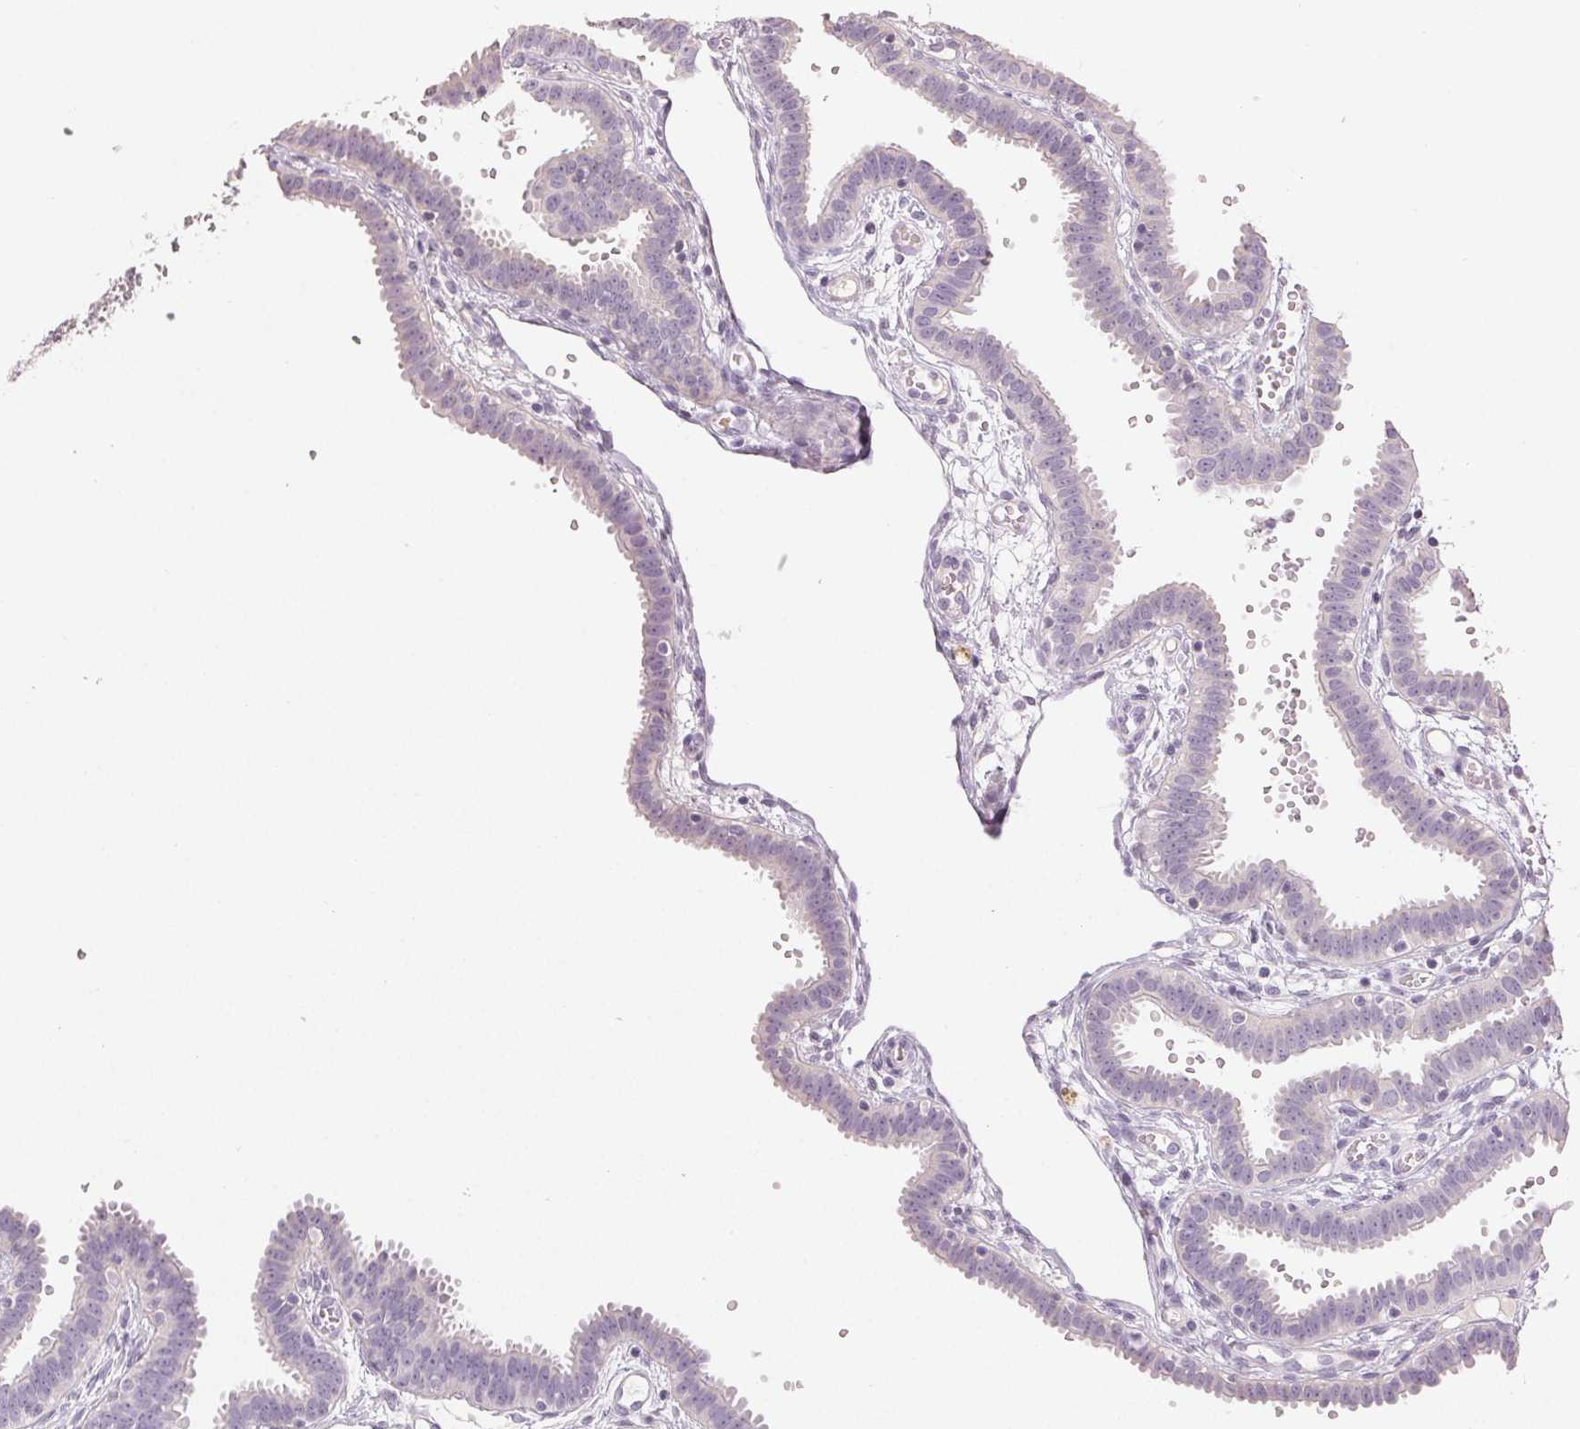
{"staining": {"intensity": "negative", "quantity": "none", "location": "none"}, "tissue": "fallopian tube", "cell_type": "Glandular cells", "image_type": "normal", "snomed": [{"axis": "morphology", "description": "Normal tissue, NOS"}, {"axis": "topography", "description": "Fallopian tube"}], "caption": "Immunohistochemistry (IHC) of unremarkable human fallopian tube shows no staining in glandular cells. (DAB (3,3'-diaminobenzidine) immunohistochemistry, high magnification).", "gene": "LVRN", "patient": {"sex": "female", "age": 37}}